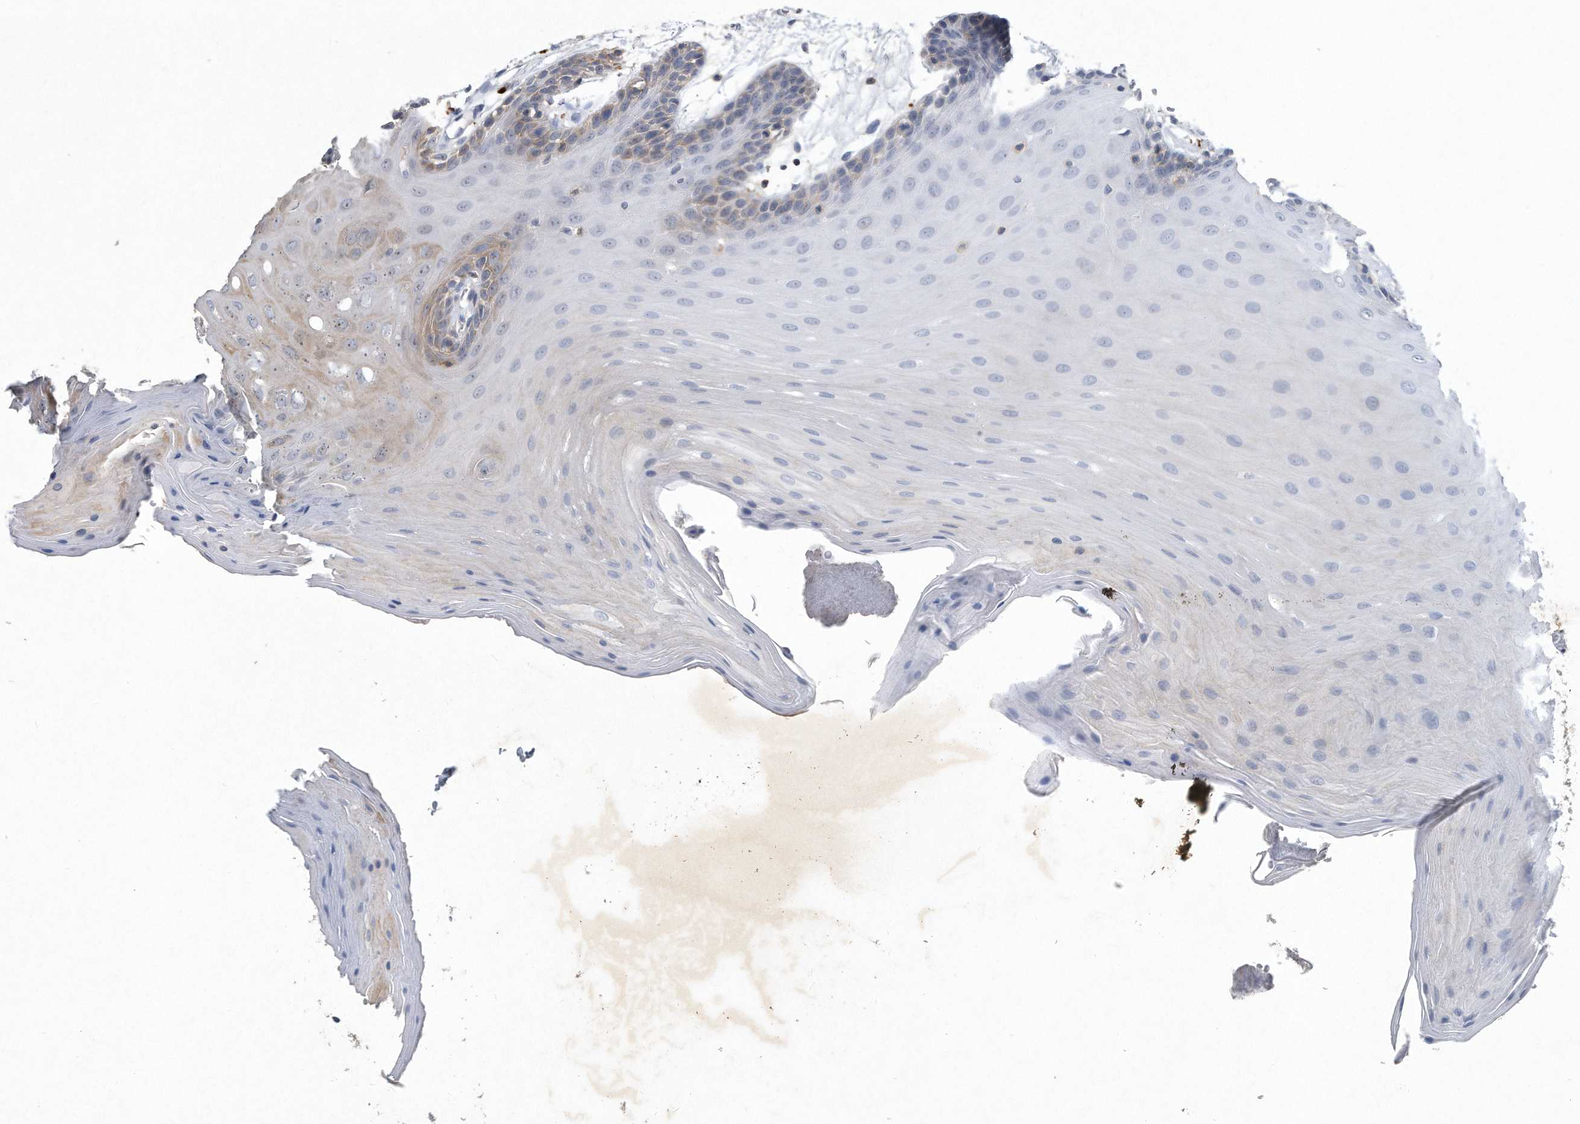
{"staining": {"intensity": "moderate", "quantity": "<25%", "location": "cytoplasmic/membranous"}, "tissue": "oral mucosa", "cell_type": "Squamous epithelial cells", "image_type": "normal", "snomed": [{"axis": "morphology", "description": "Normal tissue, NOS"}, {"axis": "morphology", "description": "Squamous cell carcinoma, NOS"}, {"axis": "topography", "description": "Skeletal muscle"}, {"axis": "topography", "description": "Oral tissue"}, {"axis": "topography", "description": "Salivary gland"}, {"axis": "topography", "description": "Head-Neck"}], "caption": "Immunohistochemistry (IHC) (DAB) staining of benign human oral mucosa demonstrates moderate cytoplasmic/membranous protein expression in approximately <25% of squamous epithelial cells. Immunohistochemistry stains the protein in brown and the nuclei are stained blue.", "gene": "PGBD2", "patient": {"sex": "male", "age": 54}}